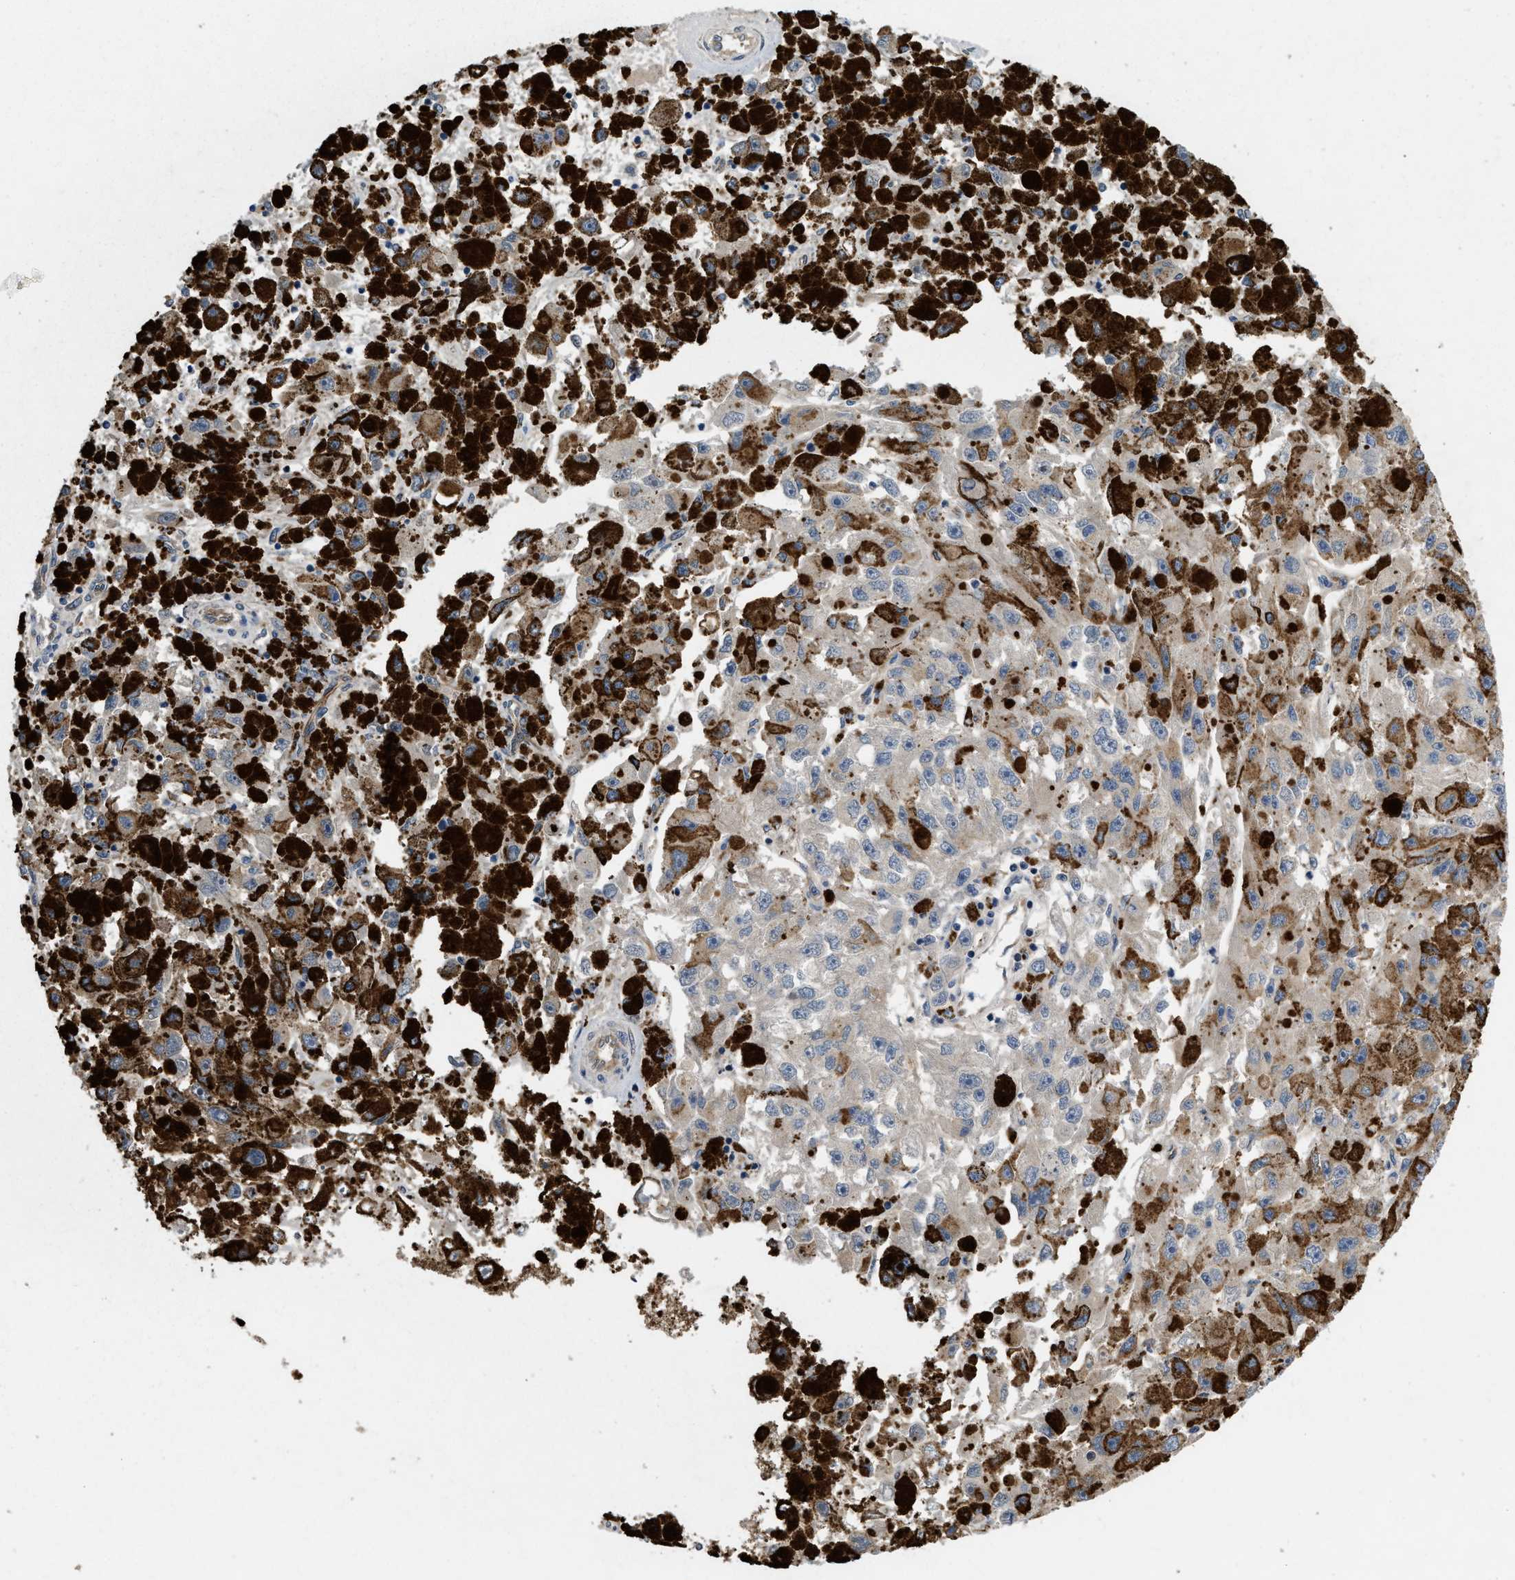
{"staining": {"intensity": "weak", "quantity": "25%-75%", "location": "cytoplasmic/membranous"}, "tissue": "melanoma", "cell_type": "Tumor cells", "image_type": "cancer", "snomed": [{"axis": "morphology", "description": "Malignant melanoma, NOS"}, {"axis": "topography", "description": "Skin"}], "caption": "Tumor cells display low levels of weak cytoplasmic/membranous positivity in approximately 25%-75% of cells in melanoma.", "gene": "HSPA12B", "patient": {"sex": "female", "age": 104}}